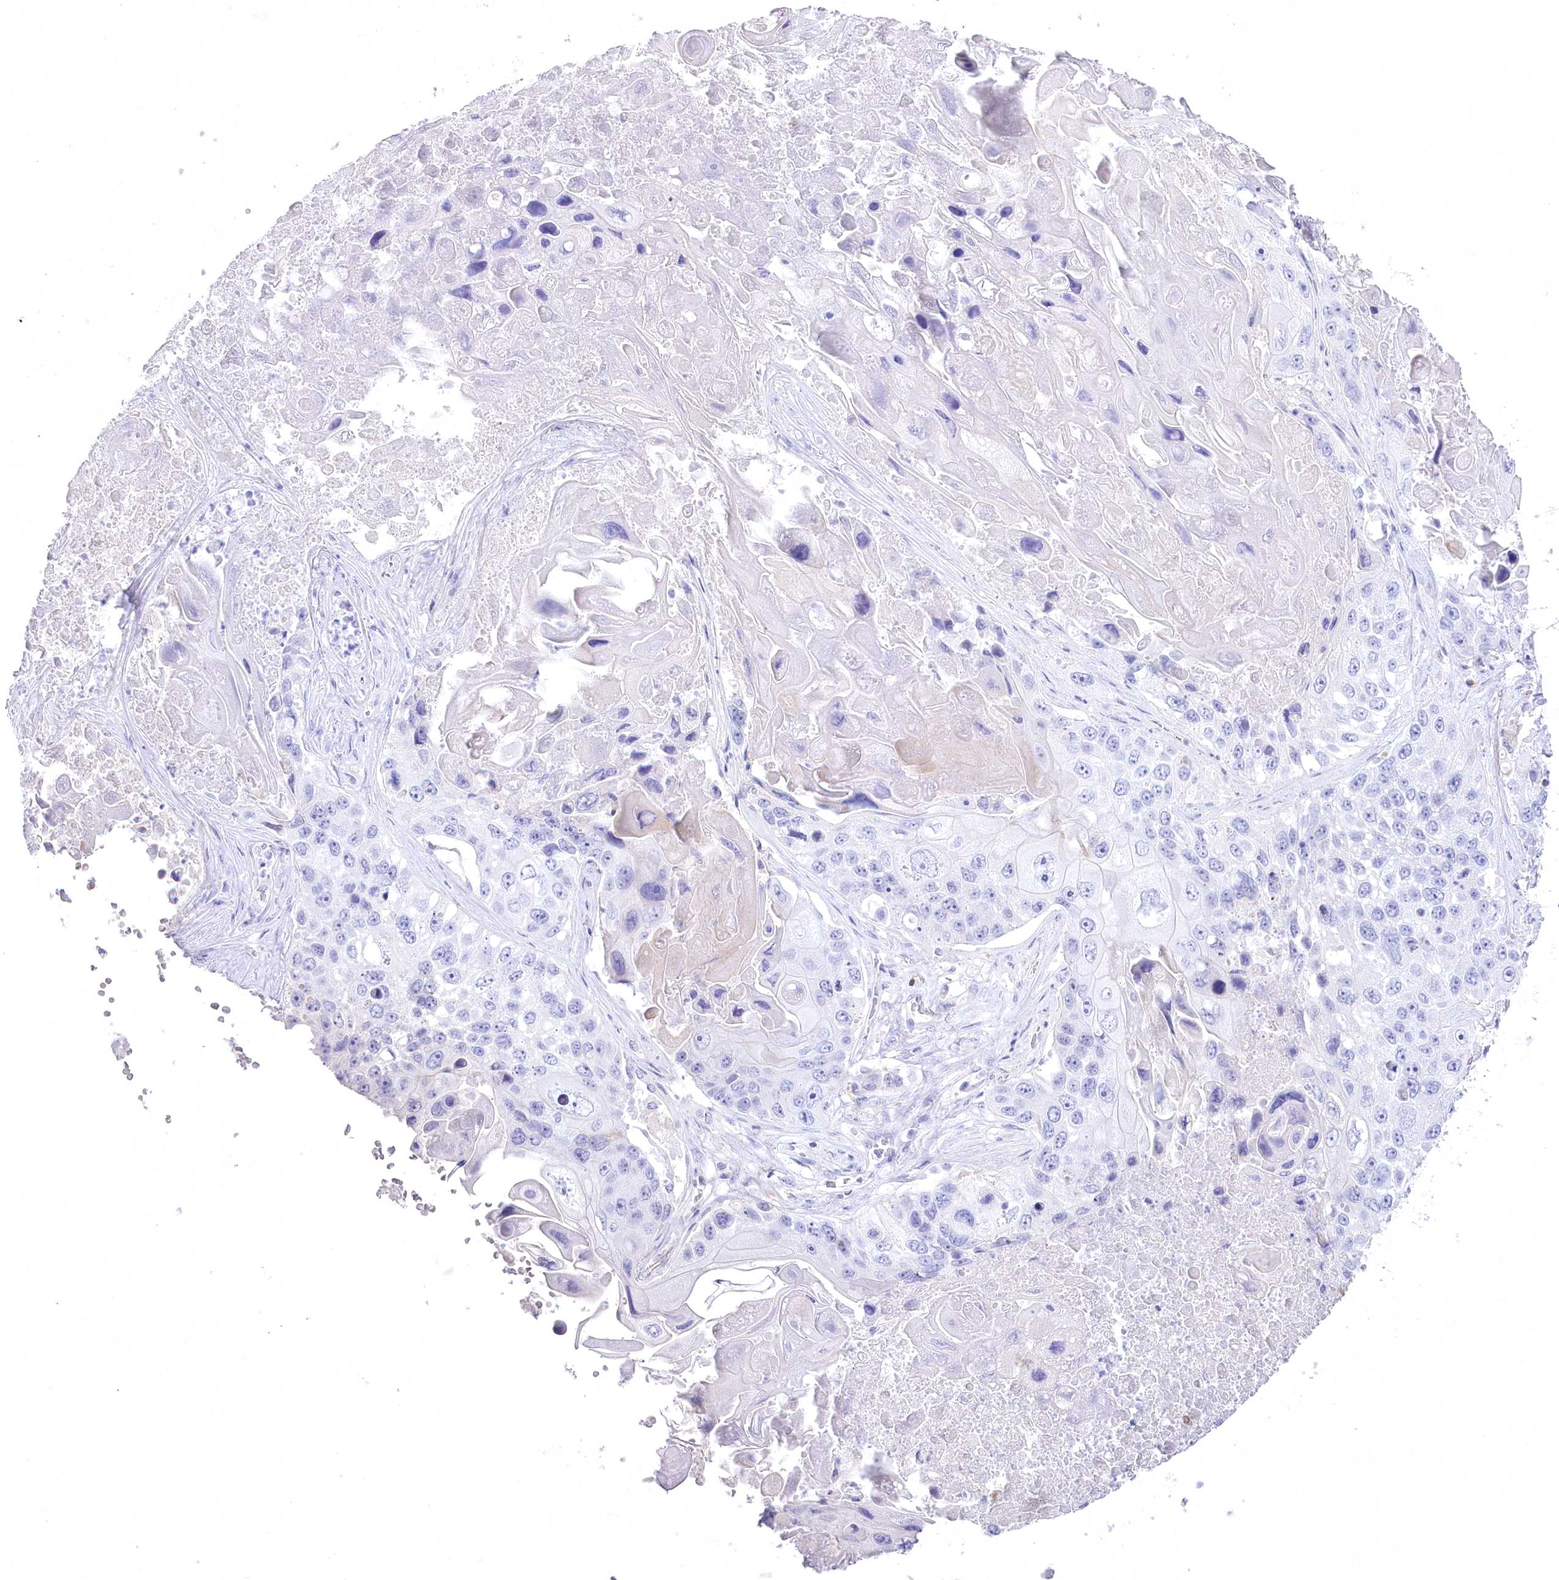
{"staining": {"intensity": "negative", "quantity": "none", "location": "none"}, "tissue": "lung cancer", "cell_type": "Tumor cells", "image_type": "cancer", "snomed": [{"axis": "morphology", "description": "Squamous cell carcinoma, NOS"}, {"axis": "topography", "description": "Lung"}], "caption": "There is no significant expression in tumor cells of lung cancer.", "gene": "MYOZ1", "patient": {"sex": "male", "age": 61}}